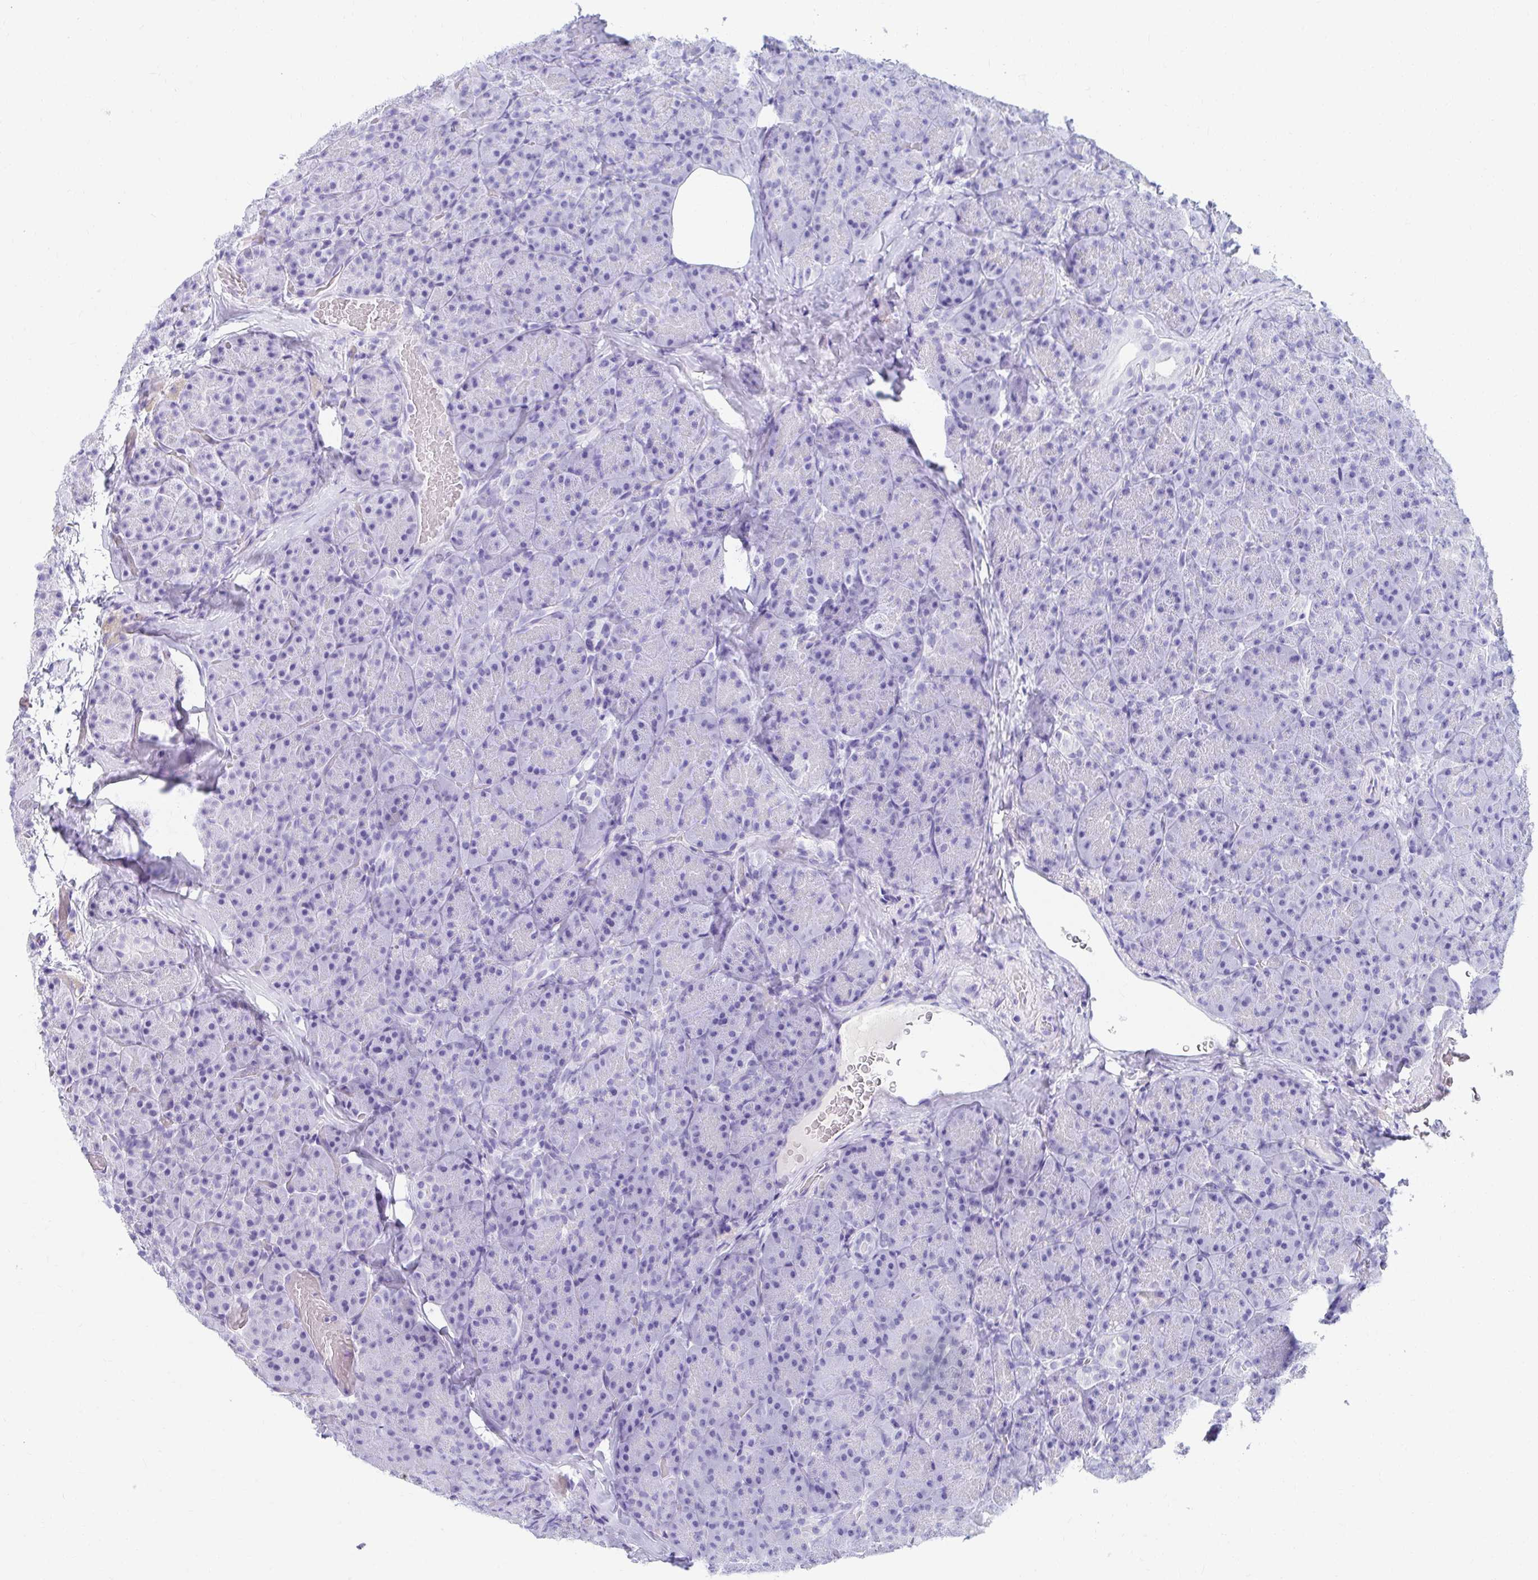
{"staining": {"intensity": "negative", "quantity": "none", "location": "none"}, "tissue": "pancreas", "cell_type": "Exocrine glandular cells", "image_type": "normal", "snomed": [{"axis": "morphology", "description": "Normal tissue, NOS"}, {"axis": "topography", "description": "Pancreas"}], "caption": "A high-resolution micrograph shows IHC staining of benign pancreas, which shows no significant expression in exocrine glandular cells.", "gene": "DPEP3", "patient": {"sex": "male", "age": 57}}